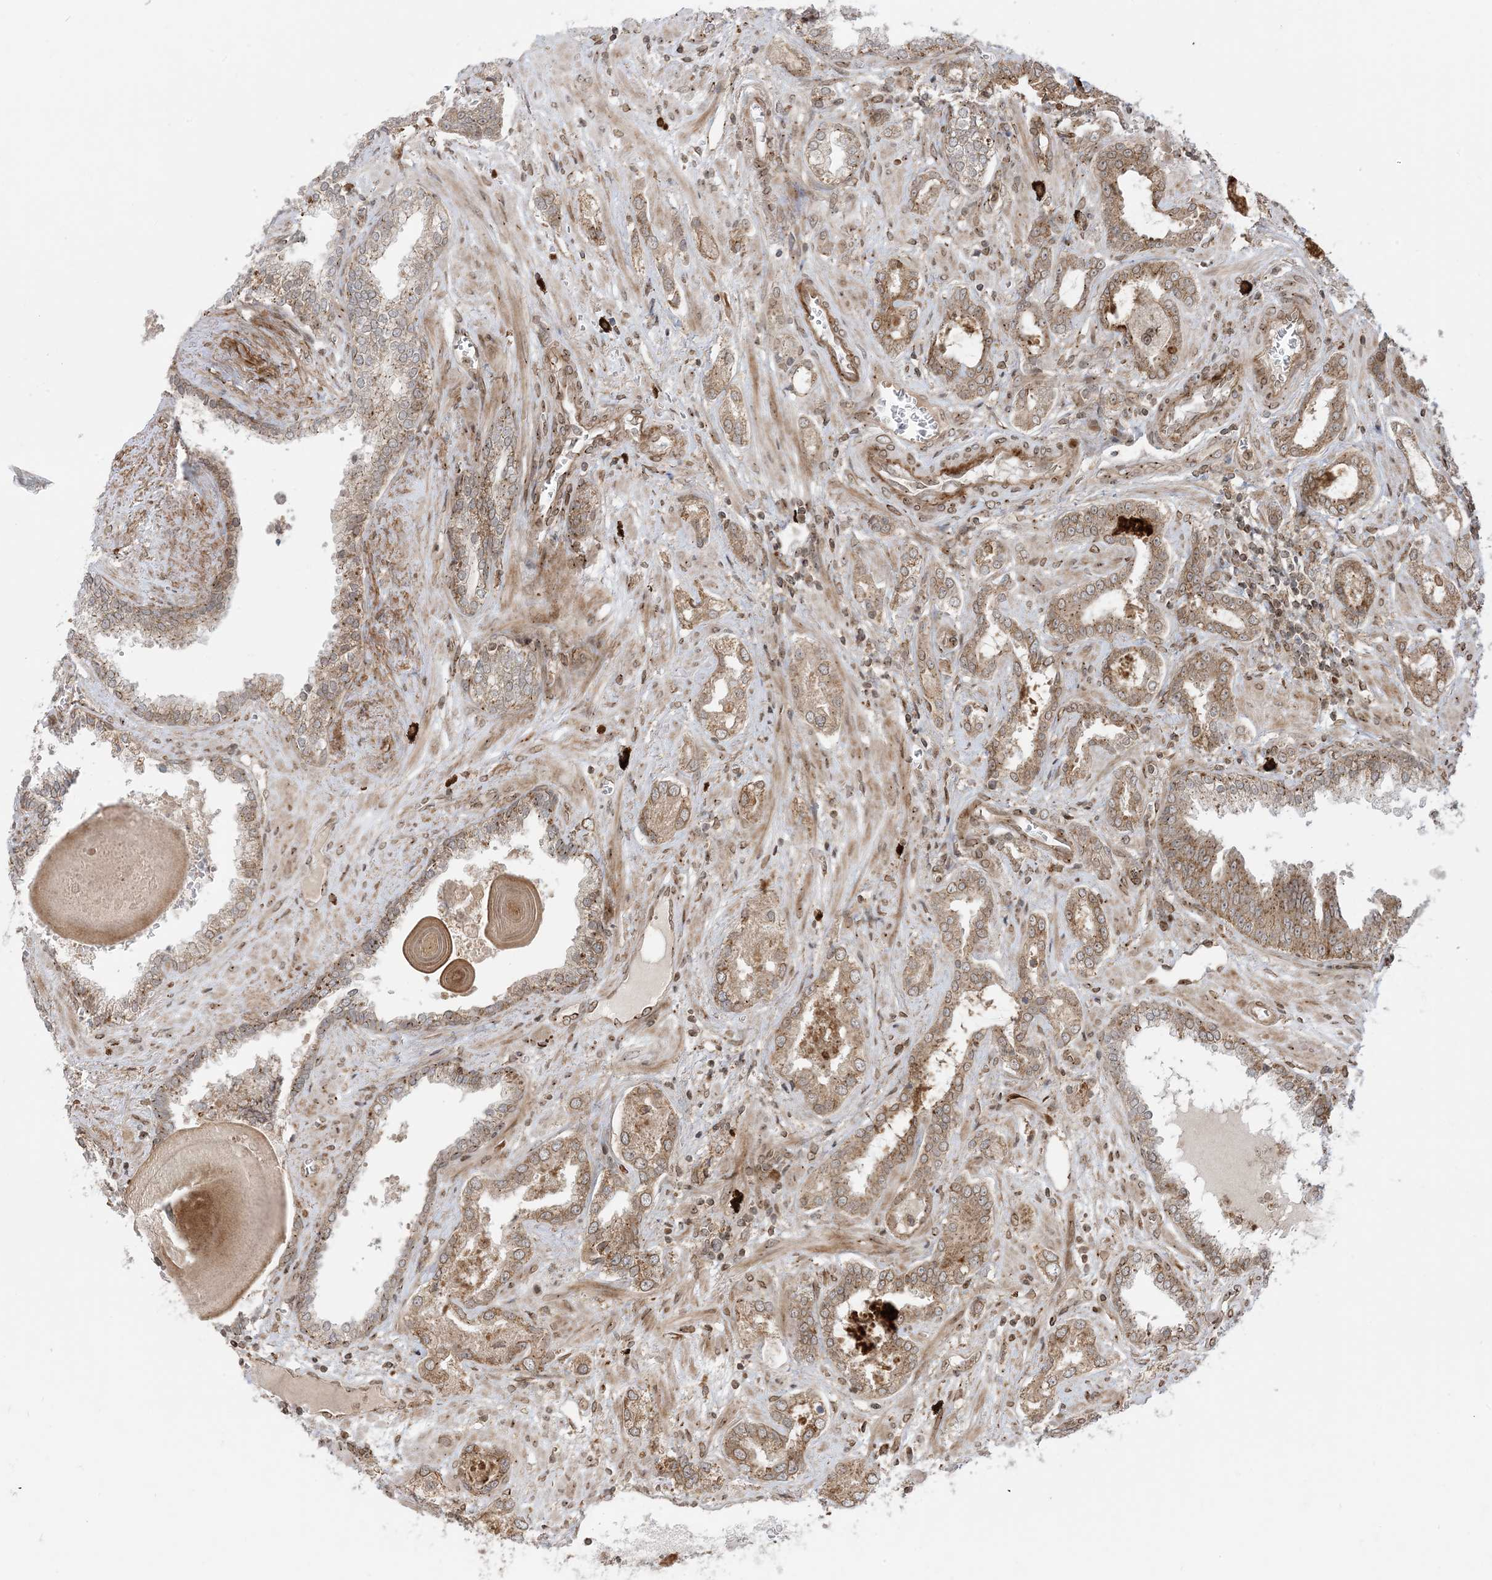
{"staining": {"intensity": "moderate", "quantity": ">75%", "location": "cytoplasmic/membranous"}, "tissue": "prostate cancer", "cell_type": "Tumor cells", "image_type": "cancer", "snomed": [{"axis": "morphology", "description": "Adenocarcinoma, High grade"}, {"axis": "topography", "description": "Prostate and seminal vesicle, NOS"}], "caption": "Immunohistochemistry (IHC) micrograph of neoplastic tissue: prostate adenocarcinoma (high-grade) stained using immunohistochemistry displays medium levels of moderate protein expression localized specifically in the cytoplasmic/membranous of tumor cells, appearing as a cytoplasmic/membranous brown color.", "gene": "CASP4", "patient": {"sex": "male", "age": 67}}